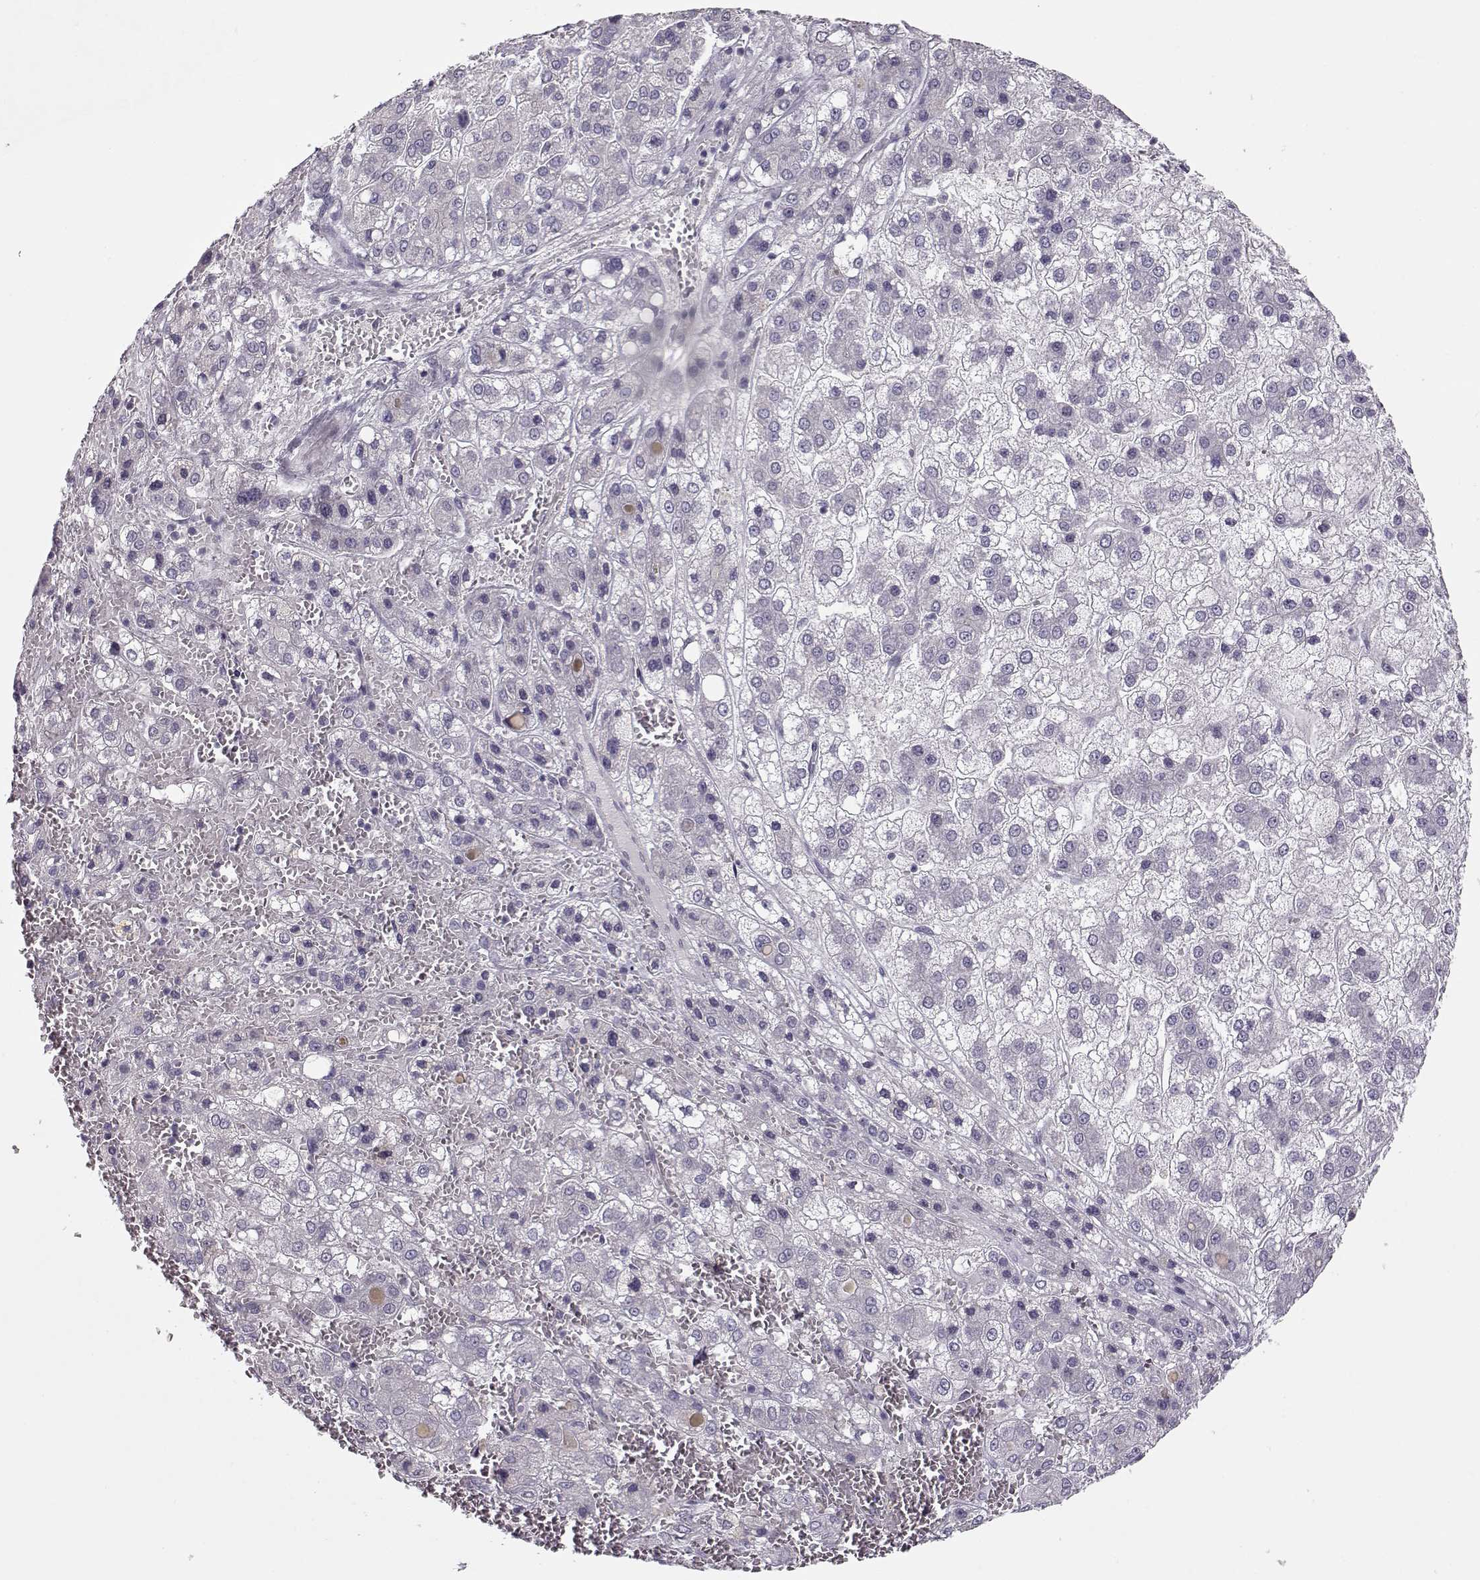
{"staining": {"intensity": "negative", "quantity": "none", "location": "none"}, "tissue": "liver cancer", "cell_type": "Tumor cells", "image_type": "cancer", "snomed": [{"axis": "morphology", "description": "Carcinoma, Hepatocellular, NOS"}, {"axis": "topography", "description": "Liver"}], "caption": "DAB immunohistochemical staining of hepatocellular carcinoma (liver) demonstrates no significant staining in tumor cells. (Stains: DAB immunohistochemistry with hematoxylin counter stain, Microscopy: brightfield microscopy at high magnification).", "gene": "GRK1", "patient": {"sex": "male", "age": 73}}